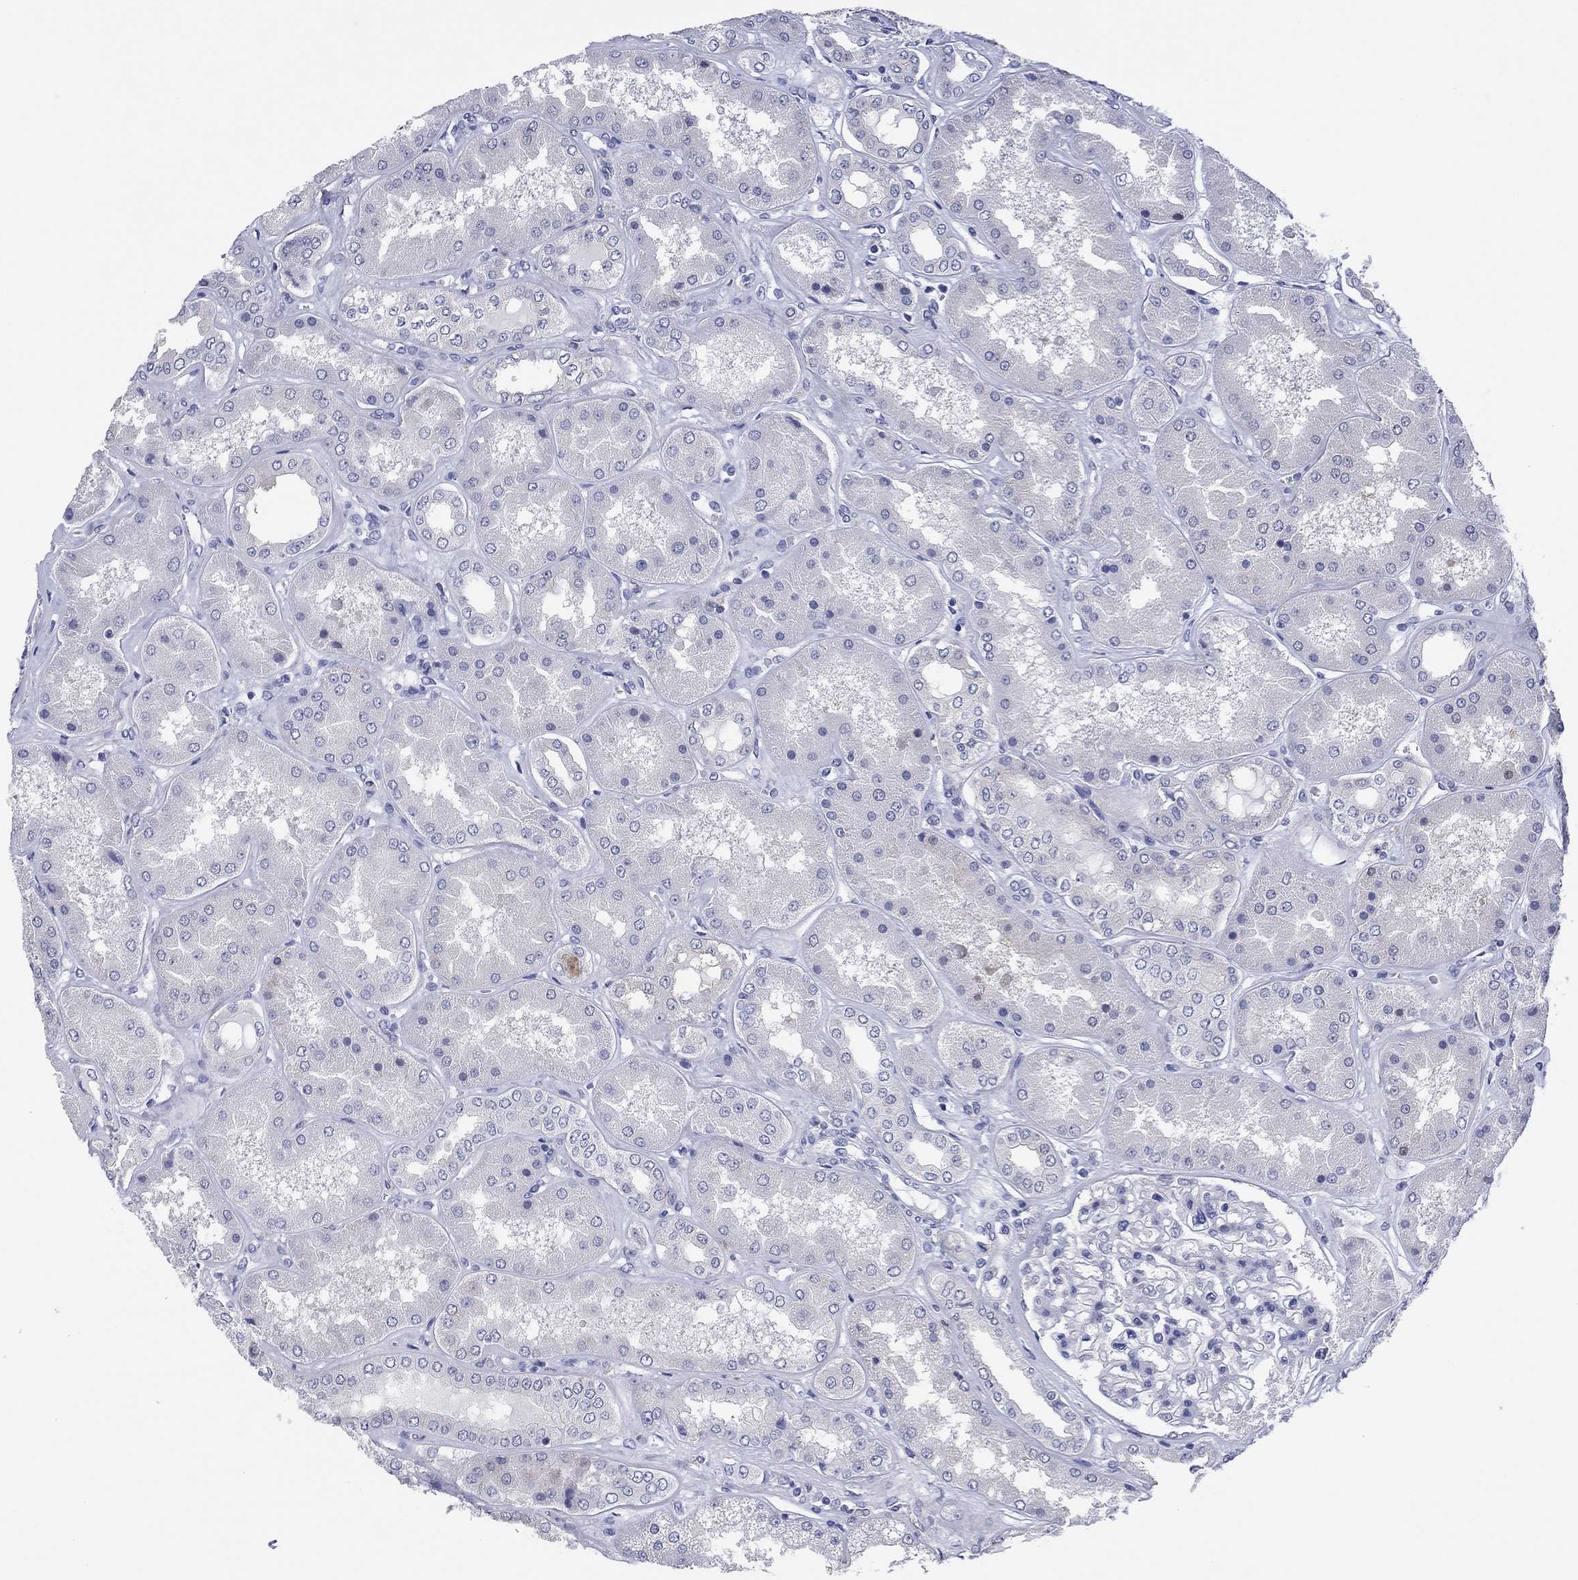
{"staining": {"intensity": "negative", "quantity": "none", "location": "none"}, "tissue": "kidney", "cell_type": "Cells in glomeruli", "image_type": "normal", "snomed": [{"axis": "morphology", "description": "Normal tissue, NOS"}, {"axis": "topography", "description": "Kidney"}], "caption": "The micrograph displays no significant expression in cells in glomeruli of kidney. The staining is performed using DAB (3,3'-diaminobenzidine) brown chromogen with nuclei counter-stained in using hematoxylin.", "gene": "HDC", "patient": {"sex": "female", "age": 56}}